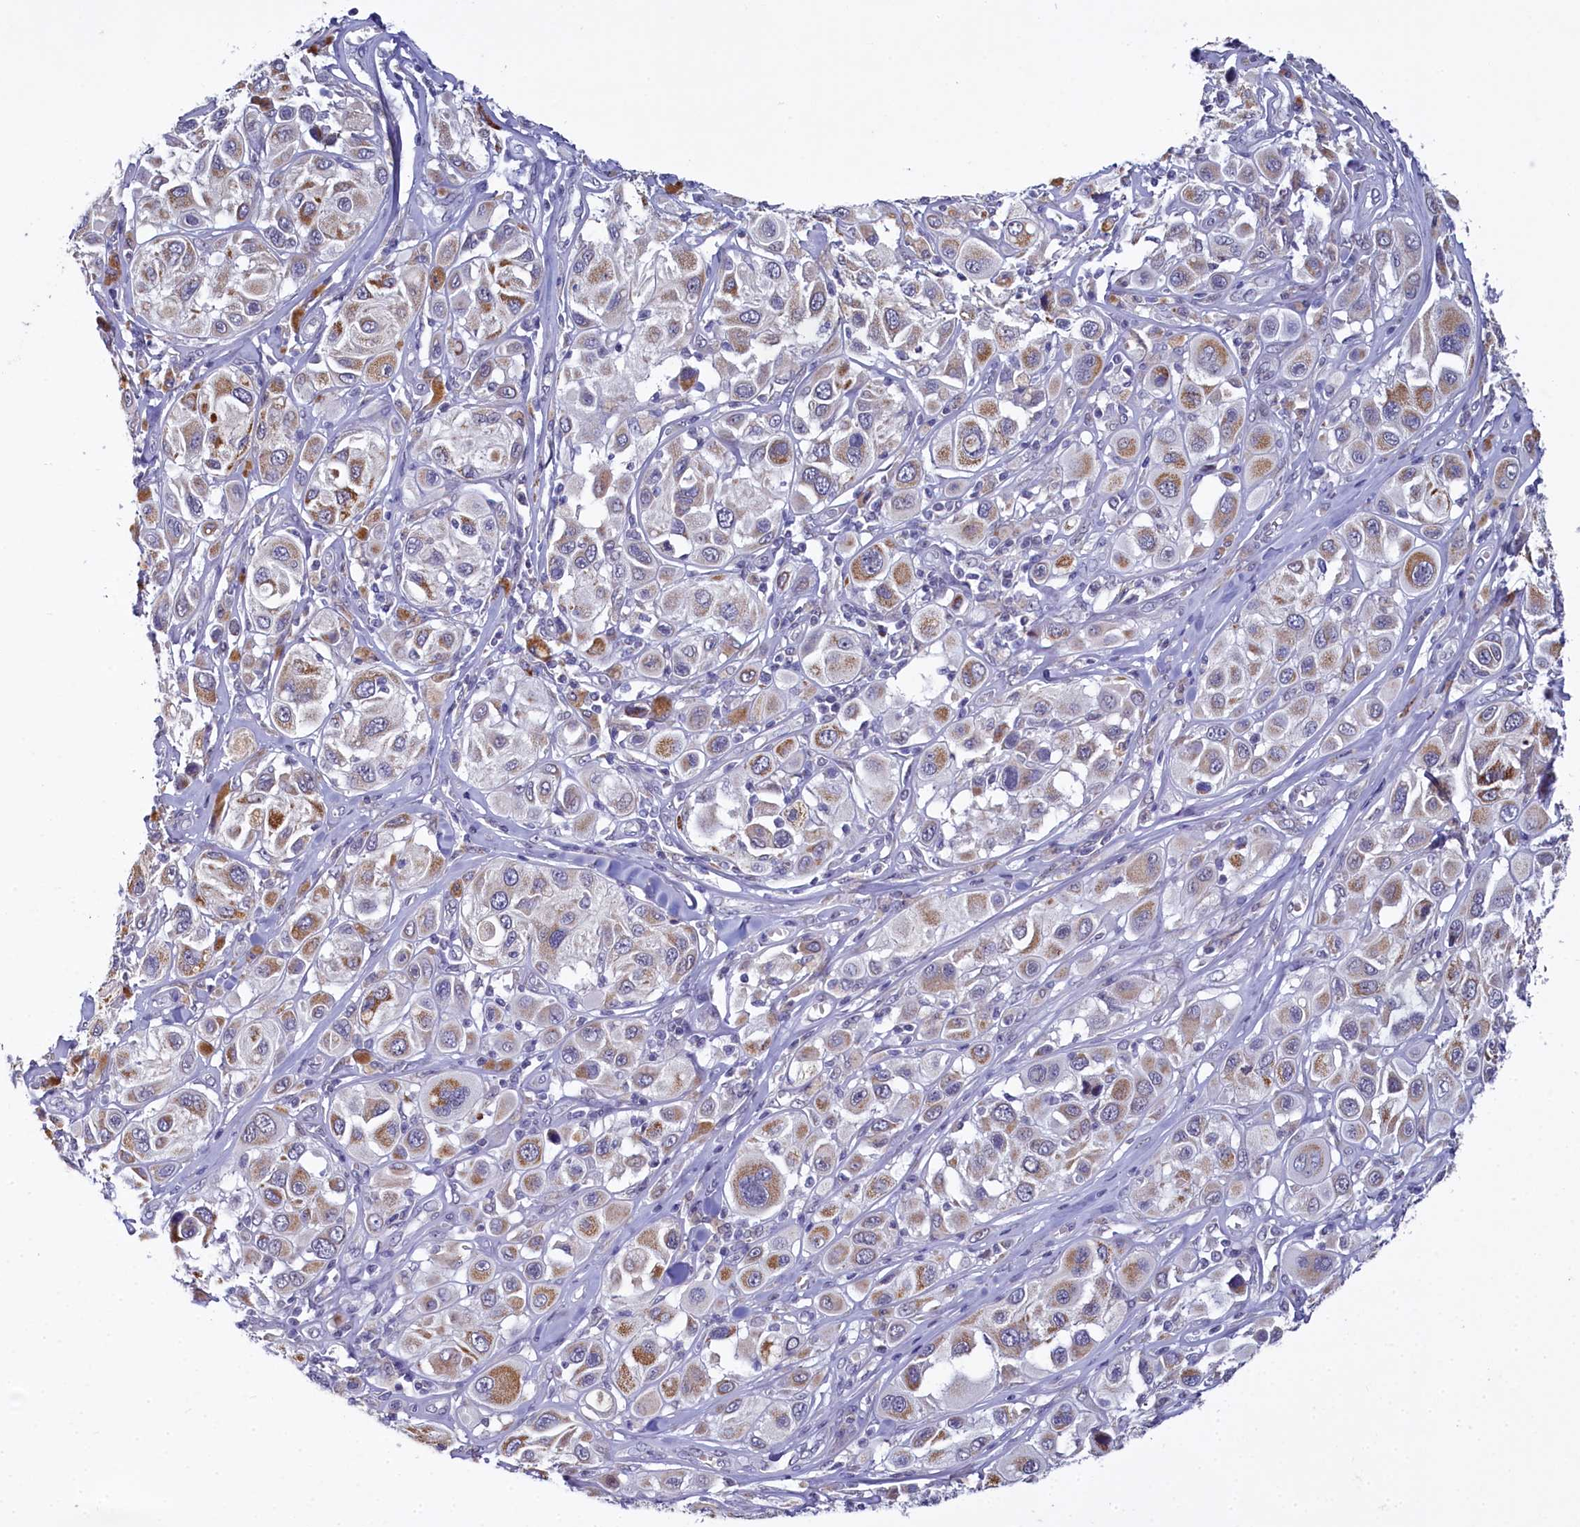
{"staining": {"intensity": "moderate", "quantity": "25%-75%", "location": "cytoplasmic/membranous"}, "tissue": "melanoma", "cell_type": "Tumor cells", "image_type": "cancer", "snomed": [{"axis": "morphology", "description": "Malignant melanoma, Metastatic site"}, {"axis": "topography", "description": "Skin"}], "caption": "Immunohistochemistry (IHC) staining of malignant melanoma (metastatic site), which exhibits medium levels of moderate cytoplasmic/membranous positivity in approximately 25%-75% of tumor cells indicating moderate cytoplasmic/membranous protein positivity. The staining was performed using DAB (3,3'-diaminobenzidine) (brown) for protein detection and nuclei were counterstained in hematoxylin (blue).", "gene": "PPHLN1", "patient": {"sex": "male", "age": 41}}